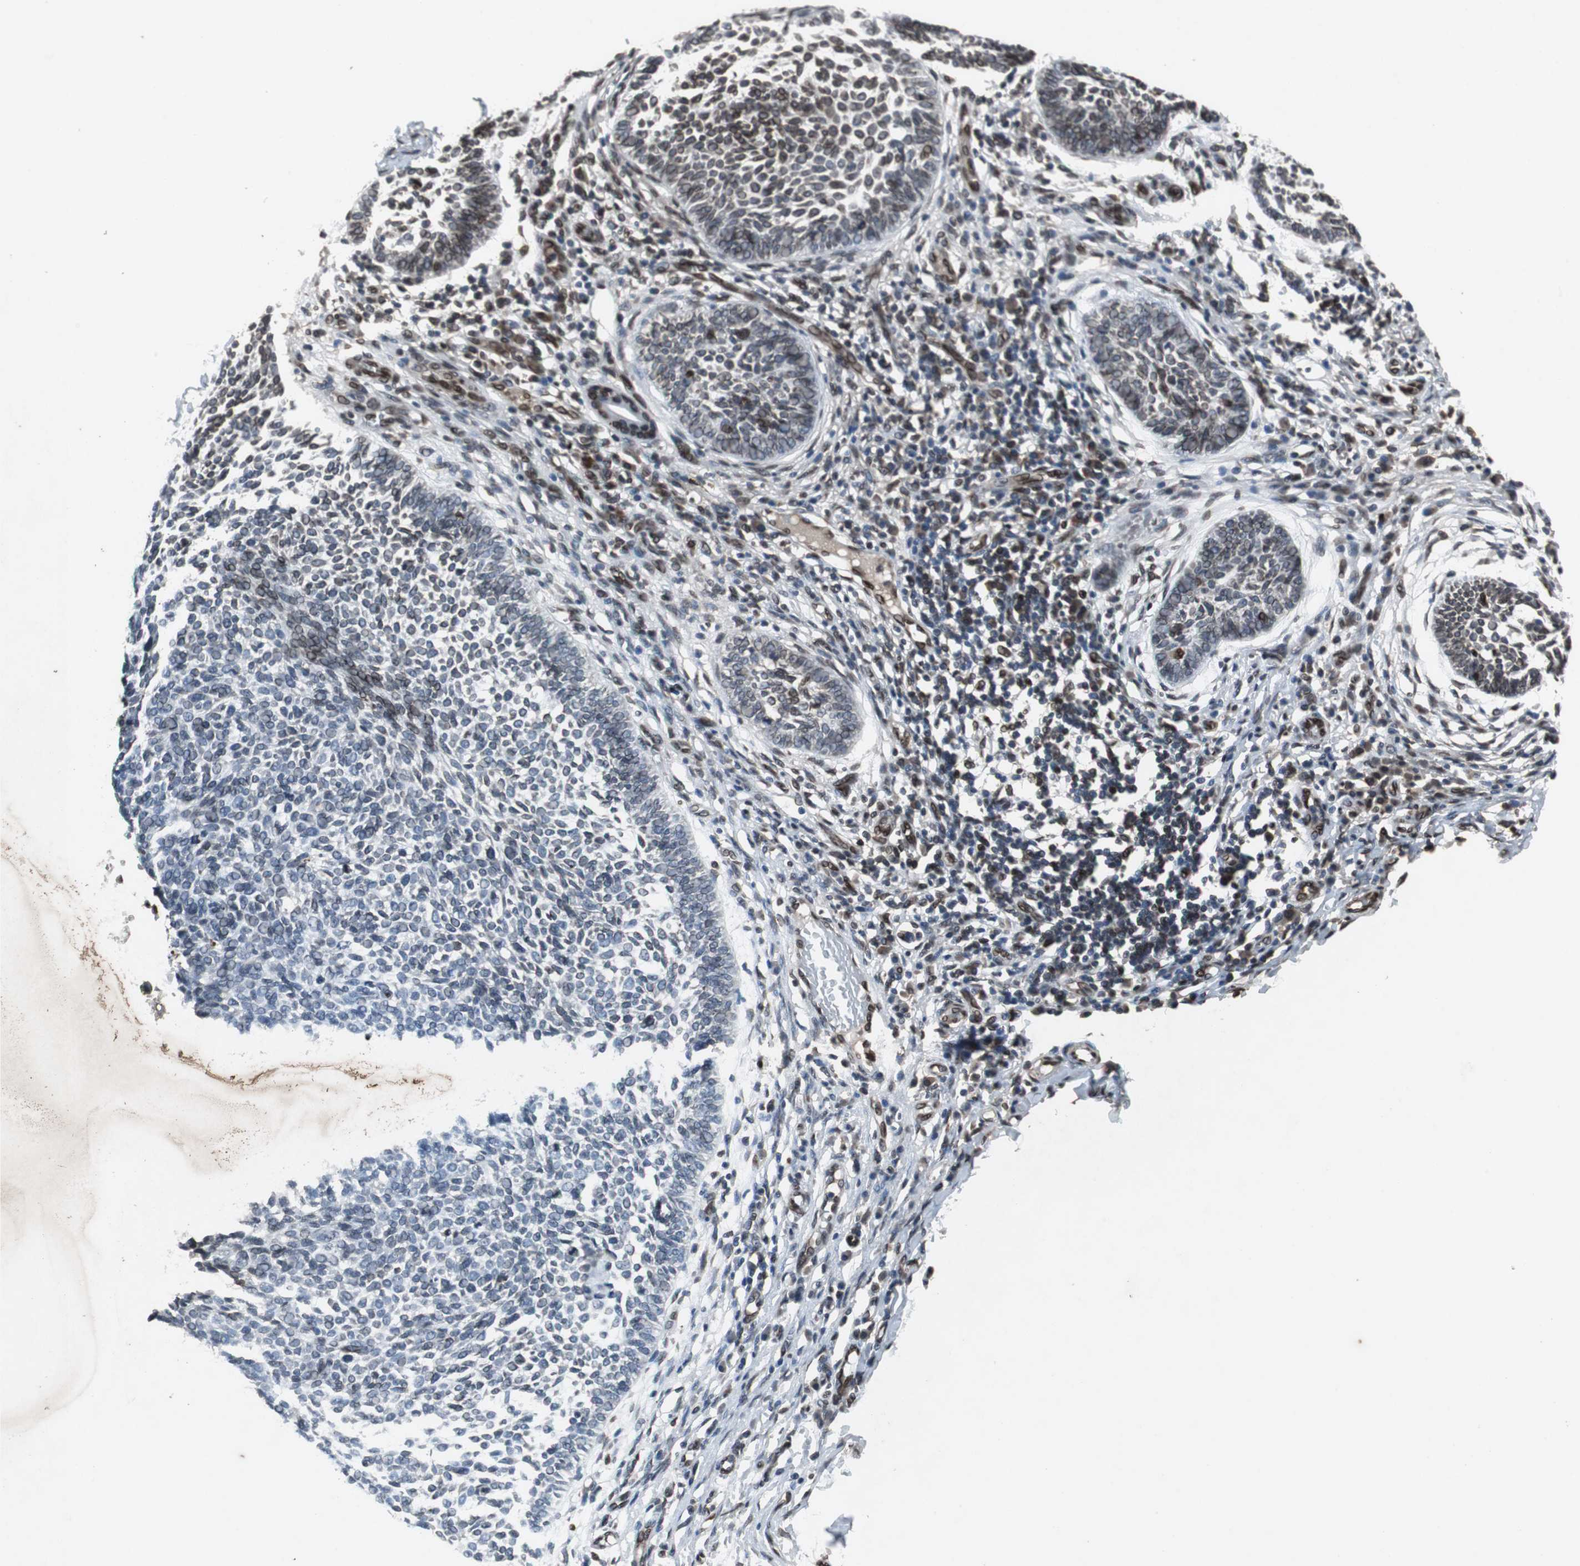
{"staining": {"intensity": "strong", "quantity": "25%-75%", "location": "cytoplasmic/membranous,nuclear"}, "tissue": "skin cancer", "cell_type": "Tumor cells", "image_type": "cancer", "snomed": [{"axis": "morphology", "description": "Normal tissue, NOS"}, {"axis": "morphology", "description": "Basal cell carcinoma"}, {"axis": "topography", "description": "Skin"}], "caption": "Brown immunohistochemical staining in human skin cancer demonstrates strong cytoplasmic/membranous and nuclear positivity in approximately 25%-75% of tumor cells.", "gene": "LMNA", "patient": {"sex": "male", "age": 87}}